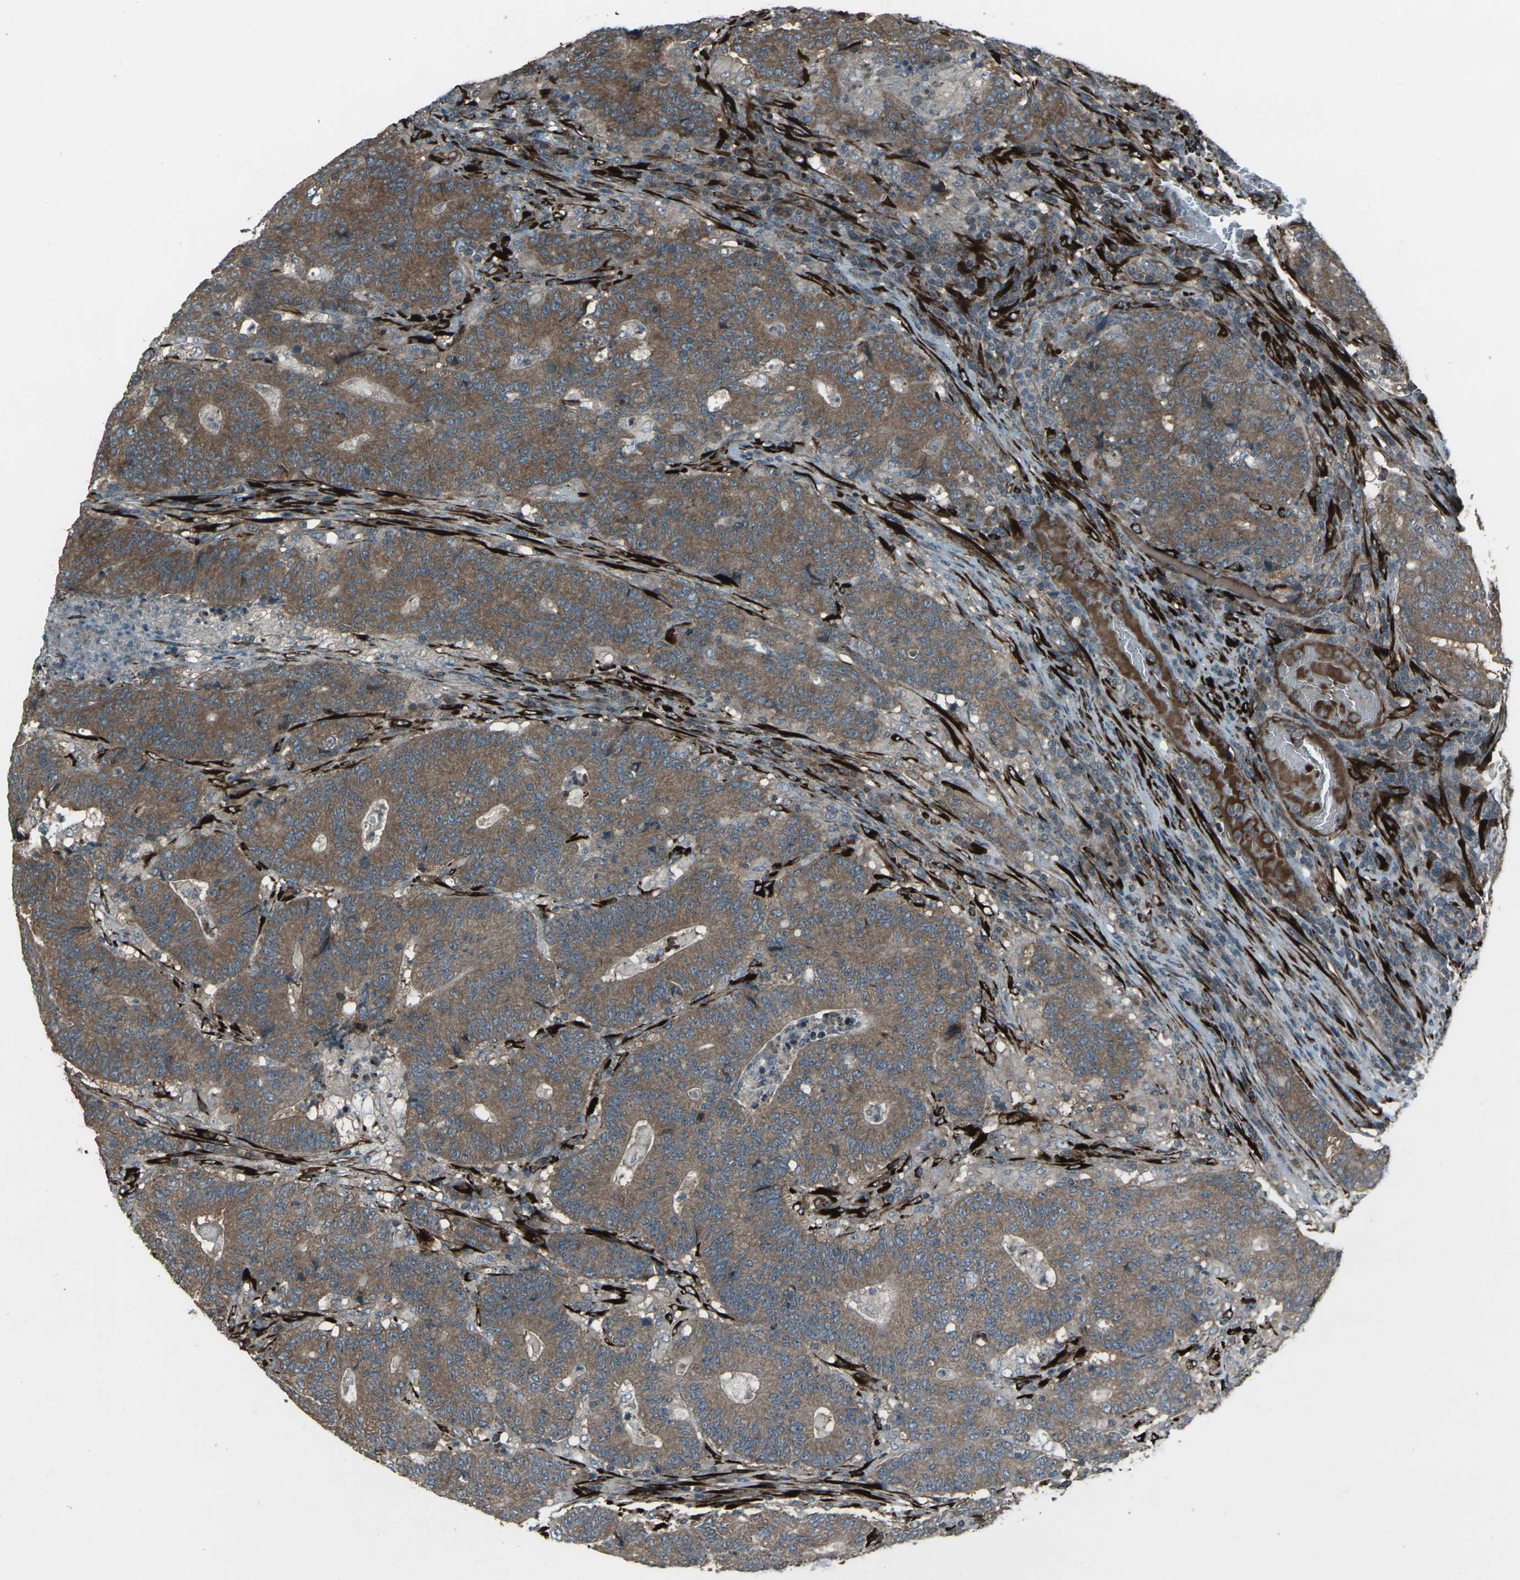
{"staining": {"intensity": "moderate", "quantity": ">75%", "location": "cytoplasmic/membranous"}, "tissue": "colorectal cancer", "cell_type": "Tumor cells", "image_type": "cancer", "snomed": [{"axis": "morphology", "description": "Normal tissue, NOS"}, {"axis": "morphology", "description": "Adenocarcinoma, NOS"}, {"axis": "topography", "description": "Colon"}], "caption": "IHC (DAB) staining of human colorectal cancer (adenocarcinoma) reveals moderate cytoplasmic/membranous protein staining in about >75% of tumor cells.", "gene": "LSMEM1", "patient": {"sex": "female", "age": 75}}